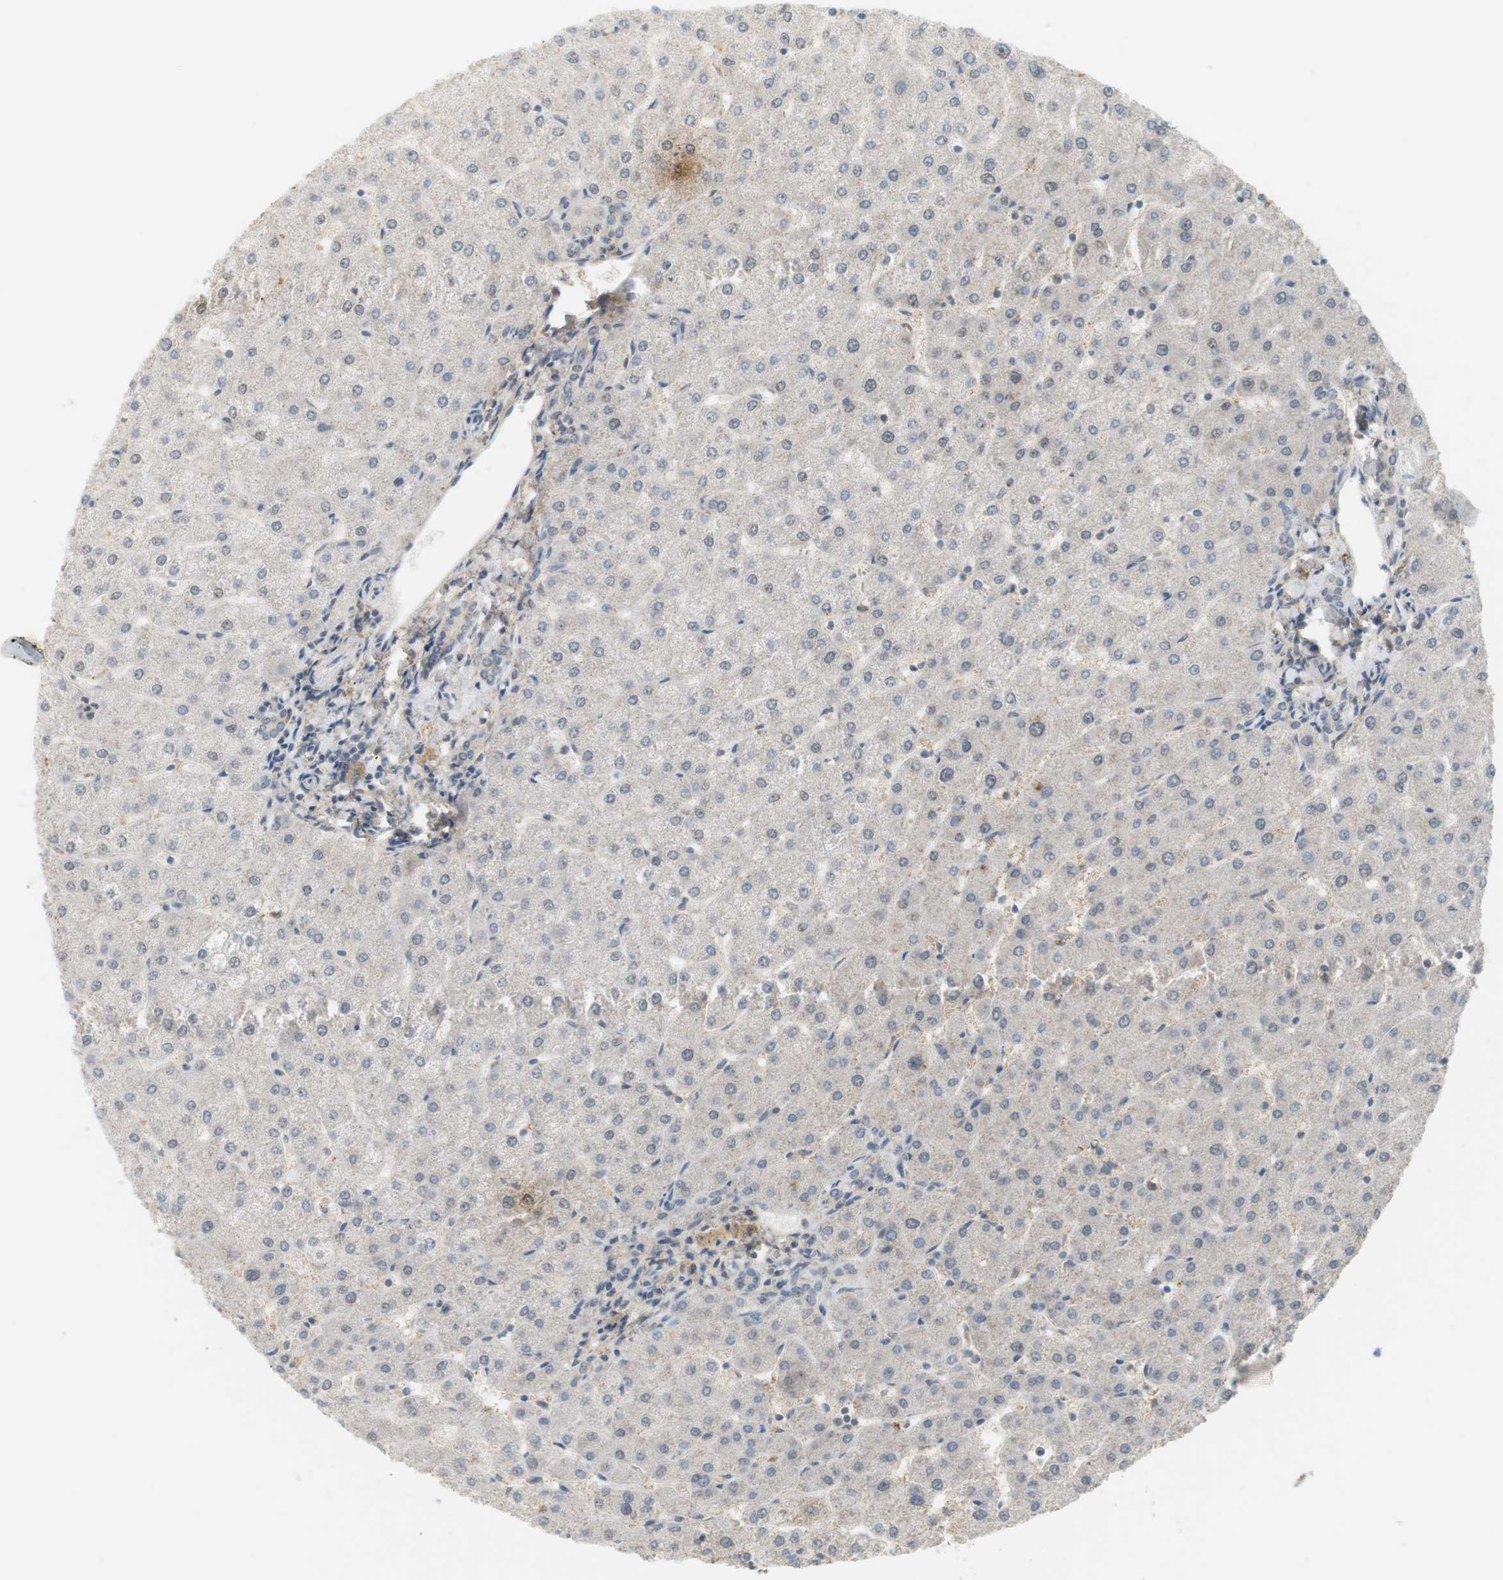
{"staining": {"intensity": "negative", "quantity": "none", "location": "none"}, "tissue": "liver", "cell_type": "Cholangiocytes", "image_type": "normal", "snomed": [{"axis": "morphology", "description": "Normal tissue, NOS"}, {"axis": "topography", "description": "Liver"}], "caption": "A histopathology image of liver stained for a protein reveals no brown staining in cholangiocytes. (DAB immunohistochemistry (IHC) visualized using brightfield microscopy, high magnification).", "gene": "TTK", "patient": {"sex": "male", "age": 67}}